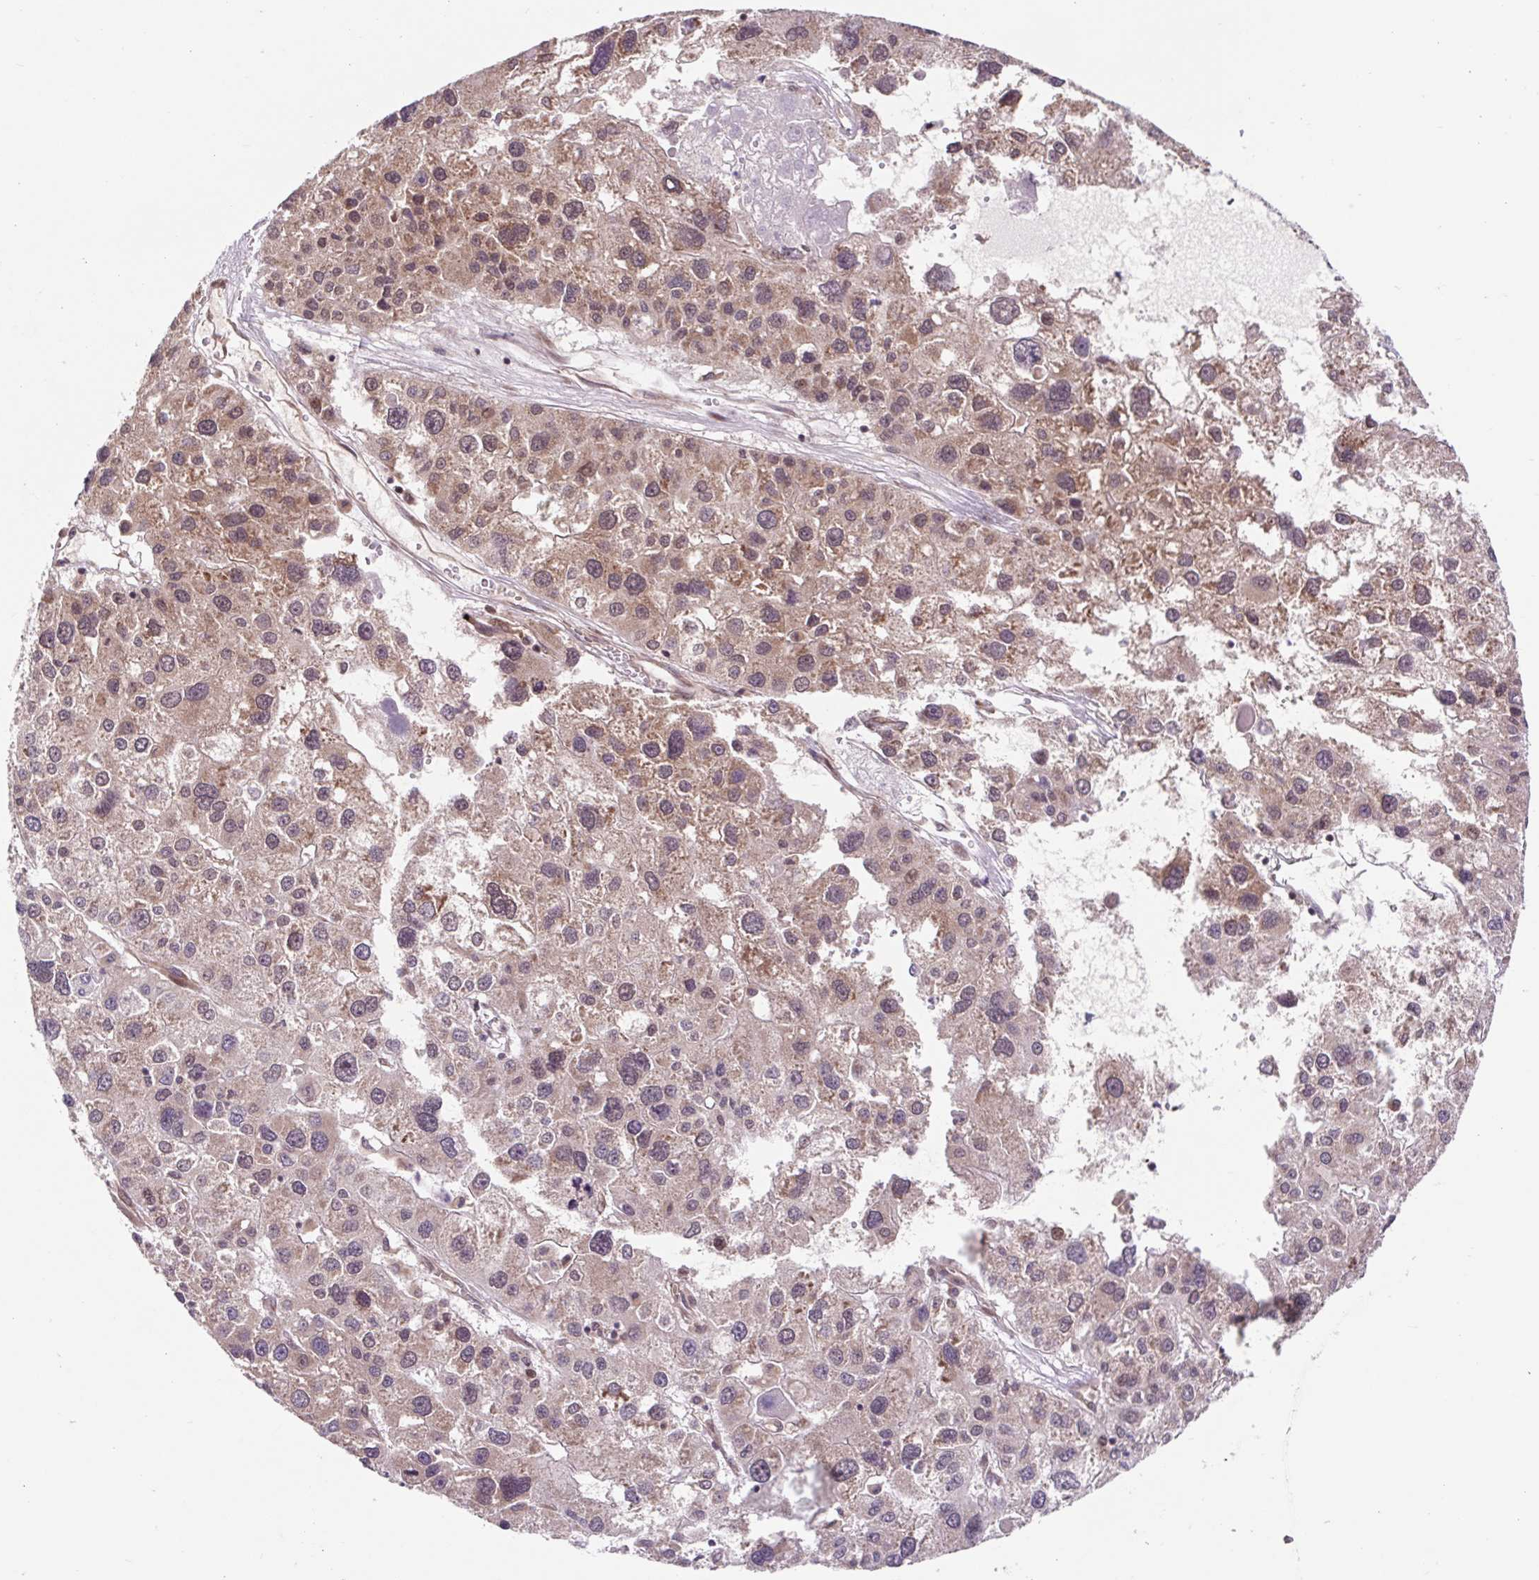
{"staining": {"intensity": "weak", "quantity": "25%-75%", "location": "cytoplasmic/membranous,nuclear"}, "tissue": "liver cancer", "cell_type": "Tumor cells", "image_type": "cancer", "snomed": [{"axis": "morphology", "description": "Carcinoma, Hepatocellular, NOS"}, {"axis": "topography", "description": "Liver"}], "caption": "Immunohistochemistry of liver cancer (hepatocellular carcinoma) shows low levels of weak cytoplasmic/membranous and nuclear expression in approximately 25%-75% of tumor cells. (DAB IHC with brightfield microscopy, high magnification).", "gene": "HFE", "patient": {"sex": "male", "age": 73}}